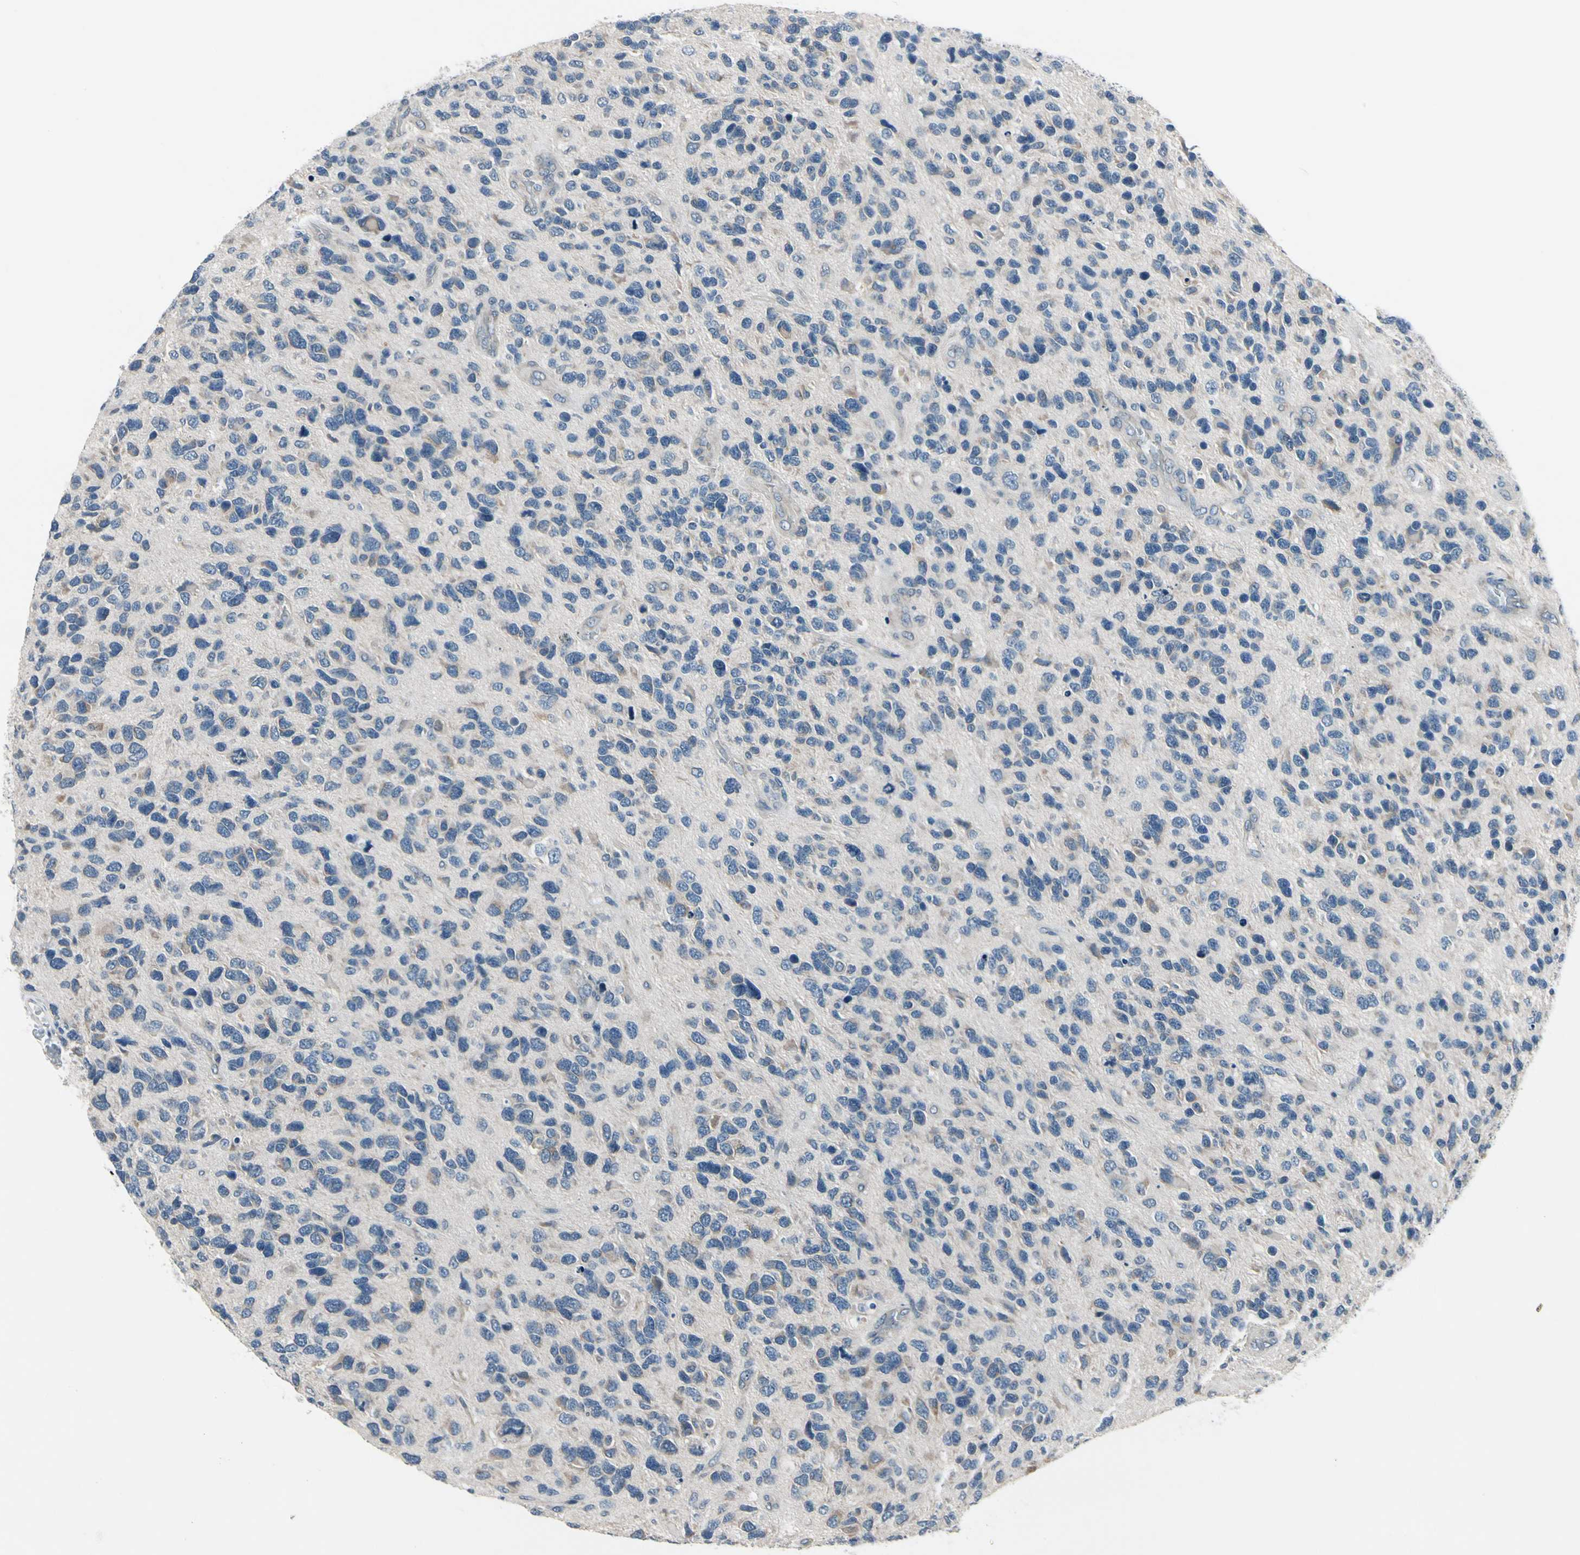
{"staining": {"intensity": "negative", "quantity": "none", "location": "none"}, "tissue": "glioma", "cell_type": "Tumor cells", "image_type": "cancer", "snomed": [{"axis": "morphology", "description": "Glioma, malignant, High grade"}, {"axis": "topography", "description": "Brain"}], "caption": "This is an immunohistochemistry image of human glioma. There is no staining in tumor cells.", "gene": "SELENOK", "patient": {"sex": "female", "age": 58}}